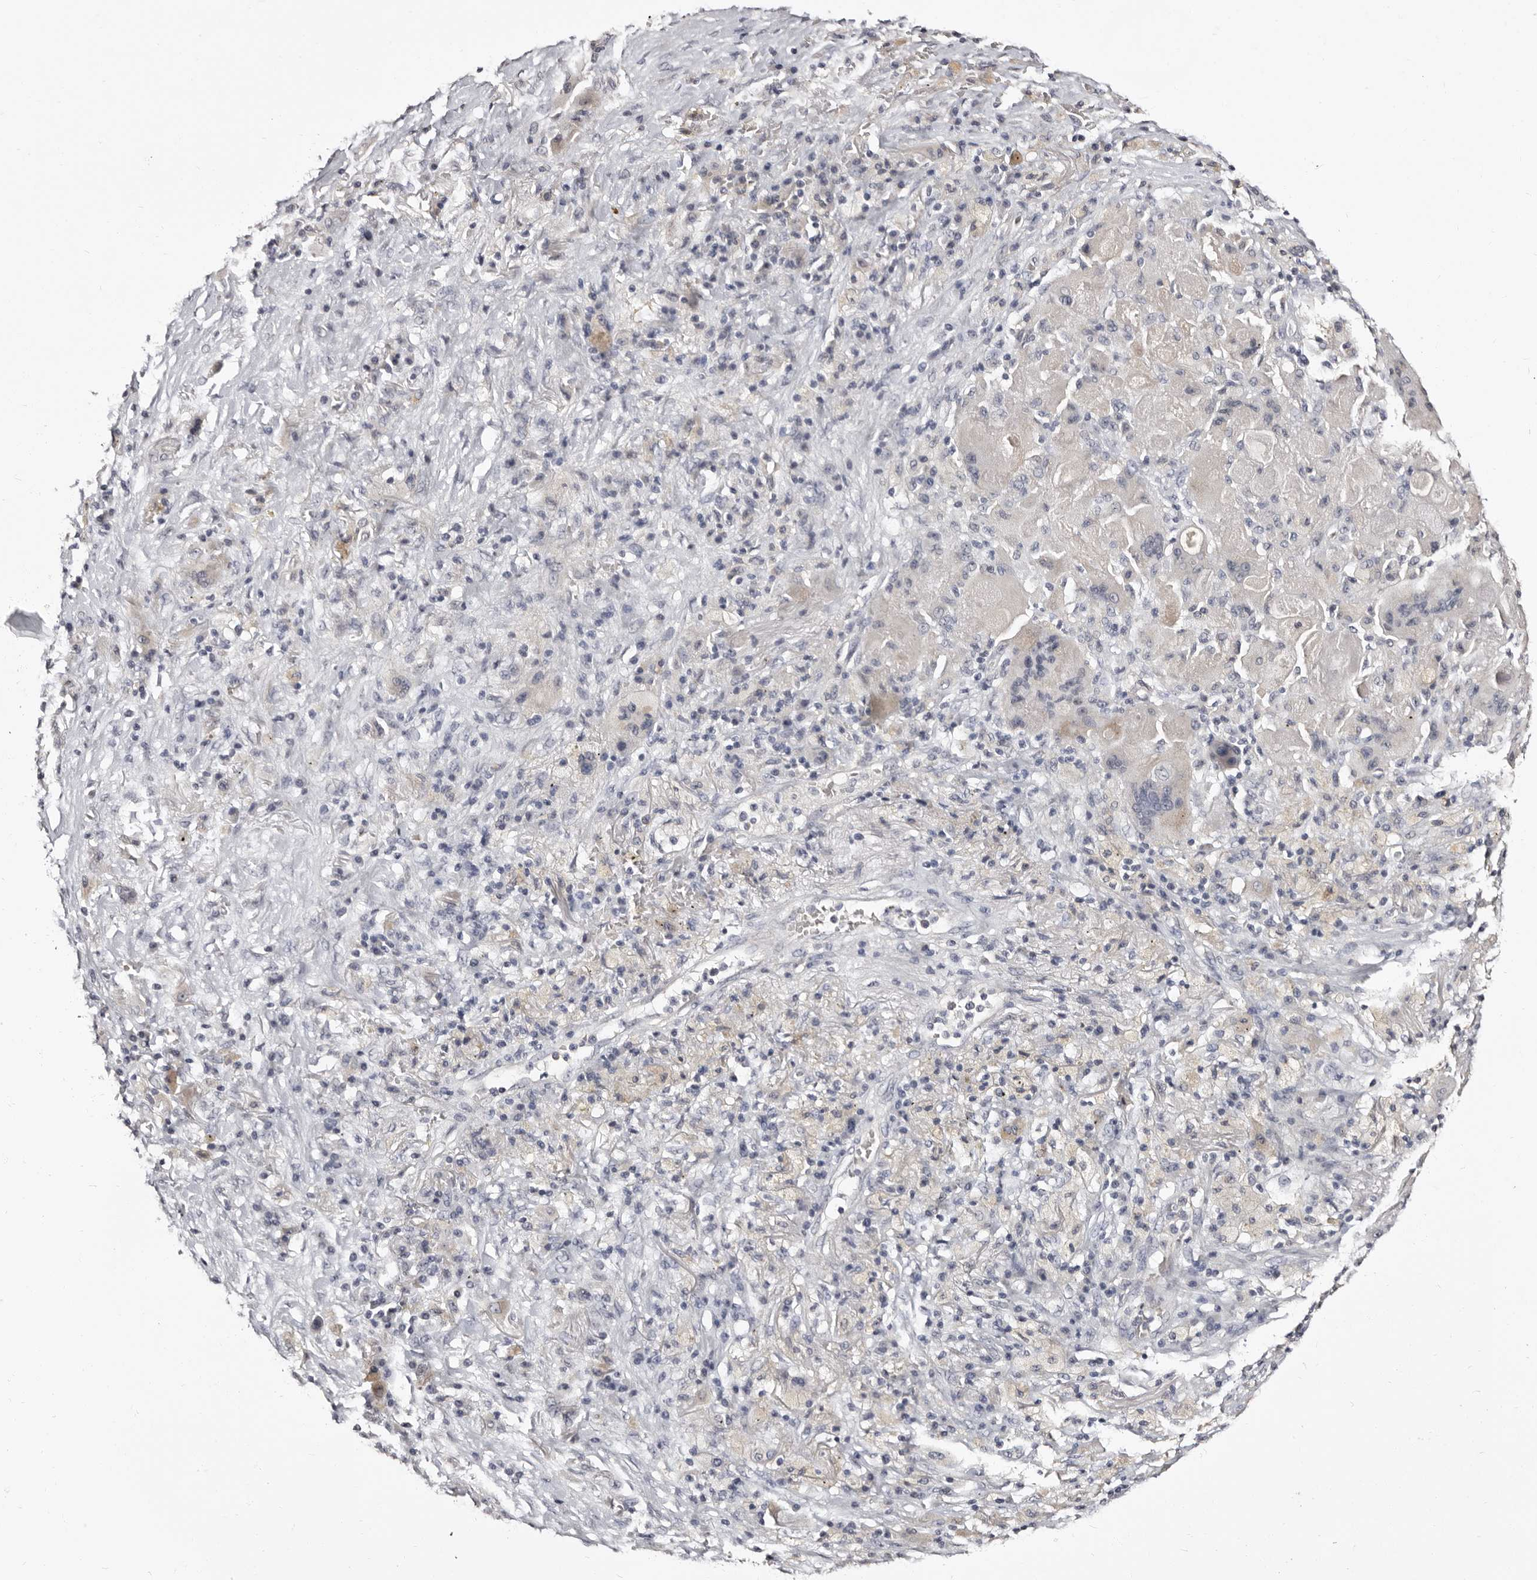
{"staining": {"intensity": "negative", "quantity": "none", "location": "none"}, "tissue": "lung cancer", "cell_type": "Tumor cells", "image_type": "cancer", "snomed": [{"axis": "morphology", "description": "Squamous cell carcinoma, NOS"}, {"axis": "topography", "description": "Lung"}], "caption": "Tumor cells are negative for brown protein staining in lung squamous cell carcinoma. (DAB immunohistochemistry (IHC) visualized using brightfield microscopy, high magnification).", "gene": "BPGM", "patient": {"sex": "male", "age": 61}}